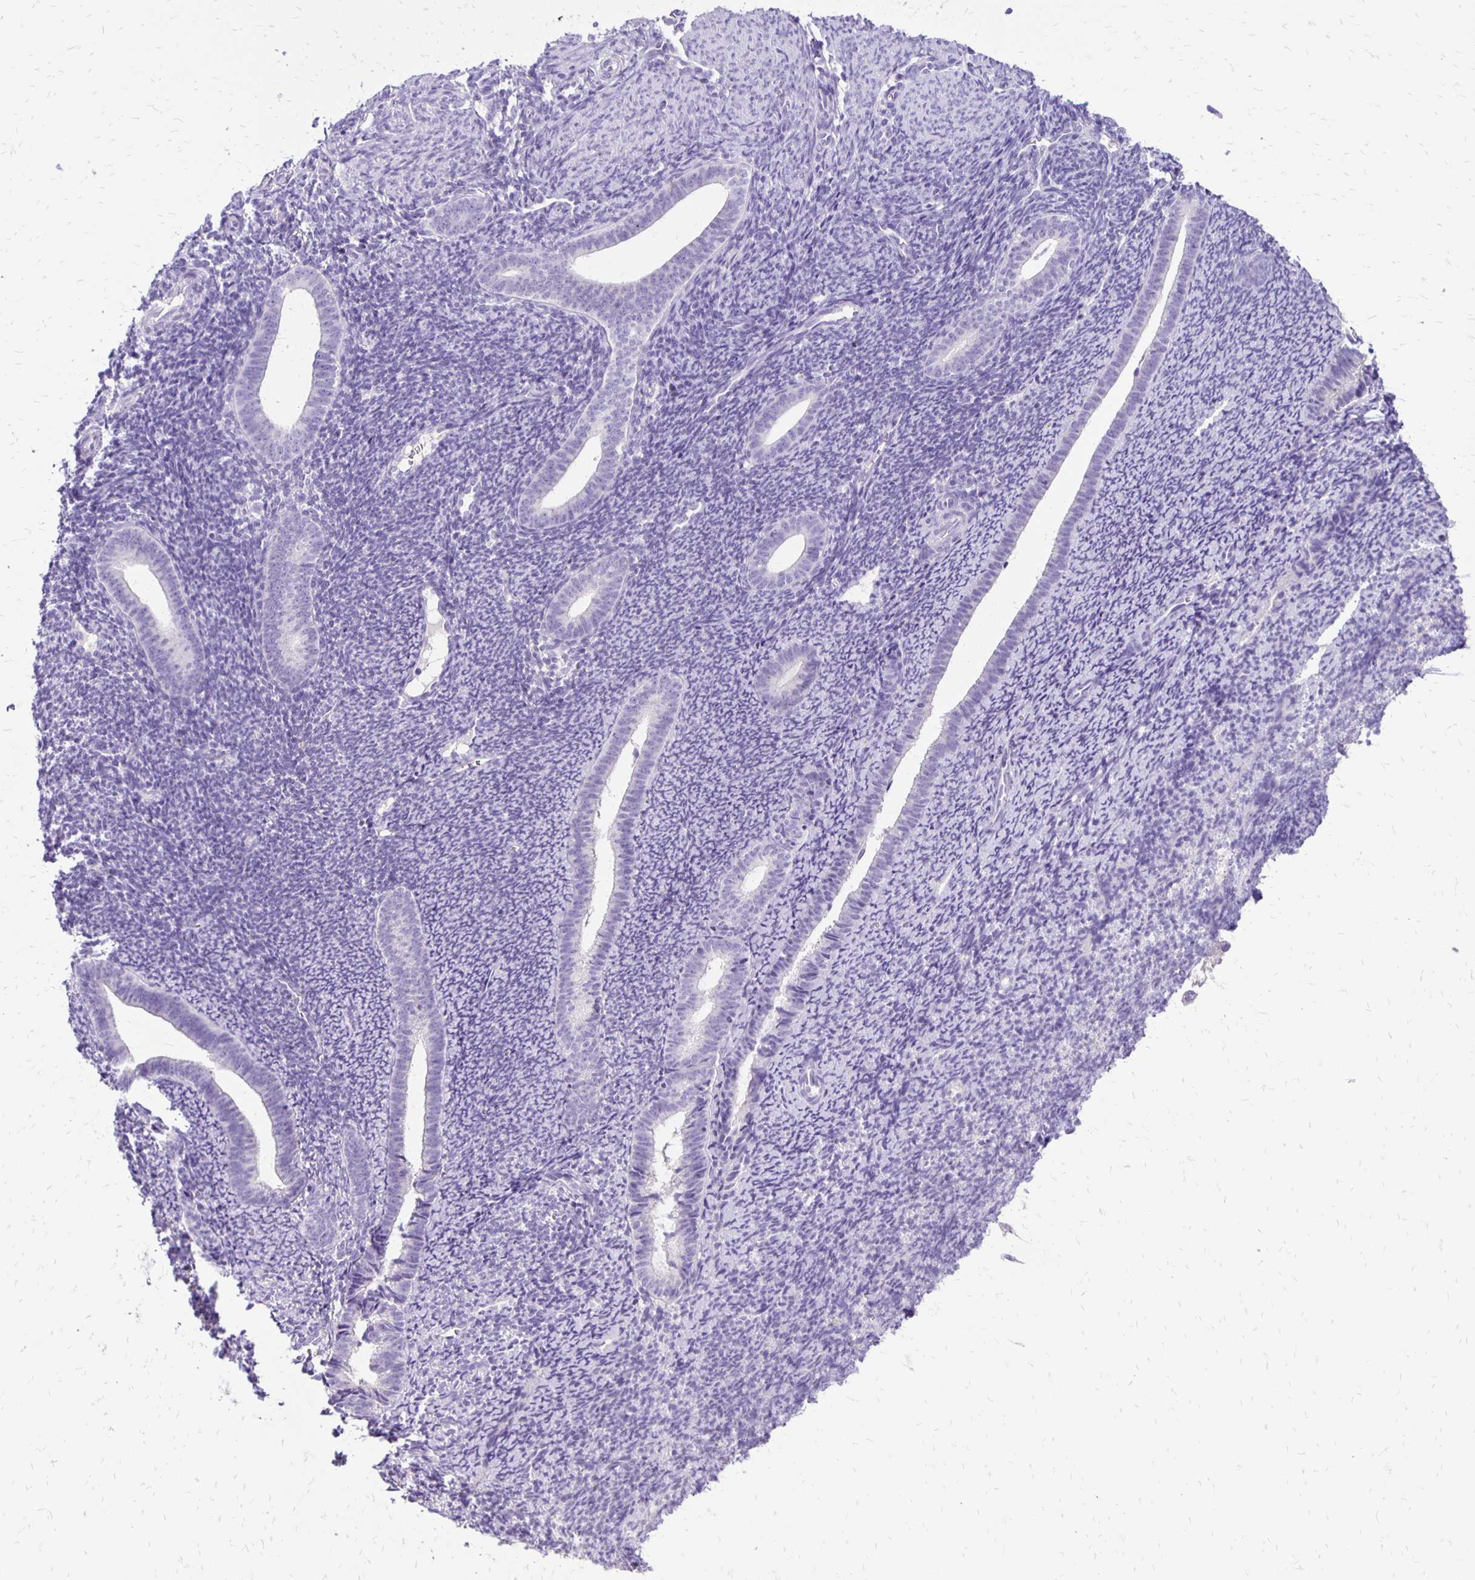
{"staining": {"intensity": "negative", "quantity": "none", "location": "none"}, "tissue": "endometrium", "cell_type": "Cells in endometrial stroma", "image_type": "normal", "snomed": [{"axis": "morphology", "description": "Normal tissue, NOS"}, {"axis": "topography", "description": "Endometrium"}], "caption": "An immunohistochemistry (IHC) image of unremarkable endometrium is shown. There is no staining in cells in endometrial stroma of endometrium. The staining was performed using DAB (3,3'-diaminobenzidine) to visualize the protein expression in brown, while the nuclei were stained in blue with hematoxylin (Magnification: 20x).", "gene": "ANKRD45", "patient": {"sex": "female", "age": 39}}